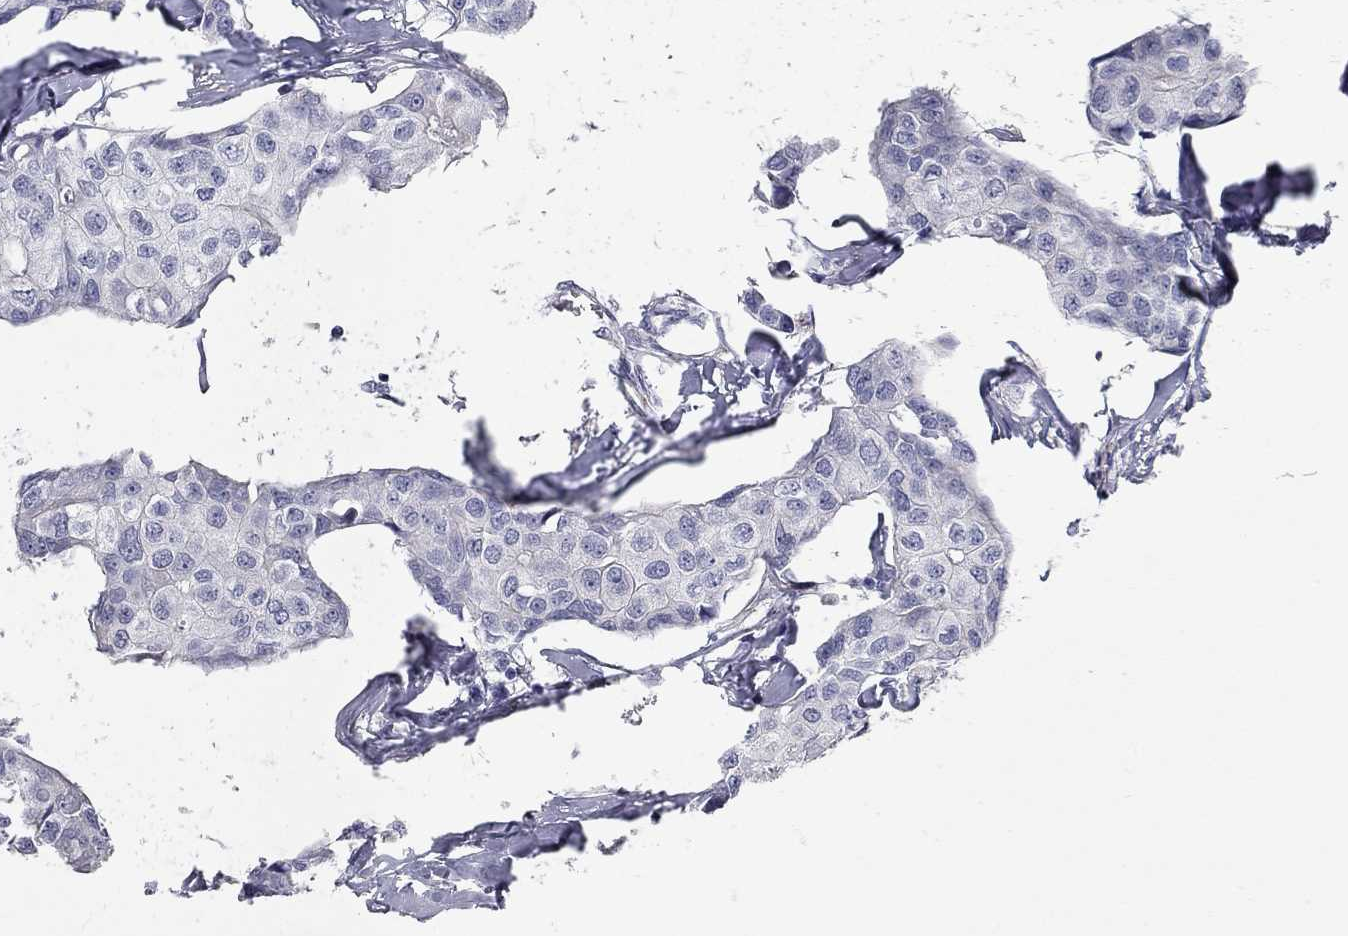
{"staining": {"intensity": "negative", "quantity": "none", "location": "none"}, "tissue": "breast cancer", "cell_type": "Tumor cells", "image_type": "cancer", "snomed": [{"axis": "morphology", "description": "Duct carcinoma"}, {"axis": "topography", "description": "Breast"}], "caption": "Micrograph shows no protein staining in tumor cells of breast cancer (intraductal carcinoma) tissue.", "gene": "XAGE2", "patient": {"sex": "female", "age": 80}}